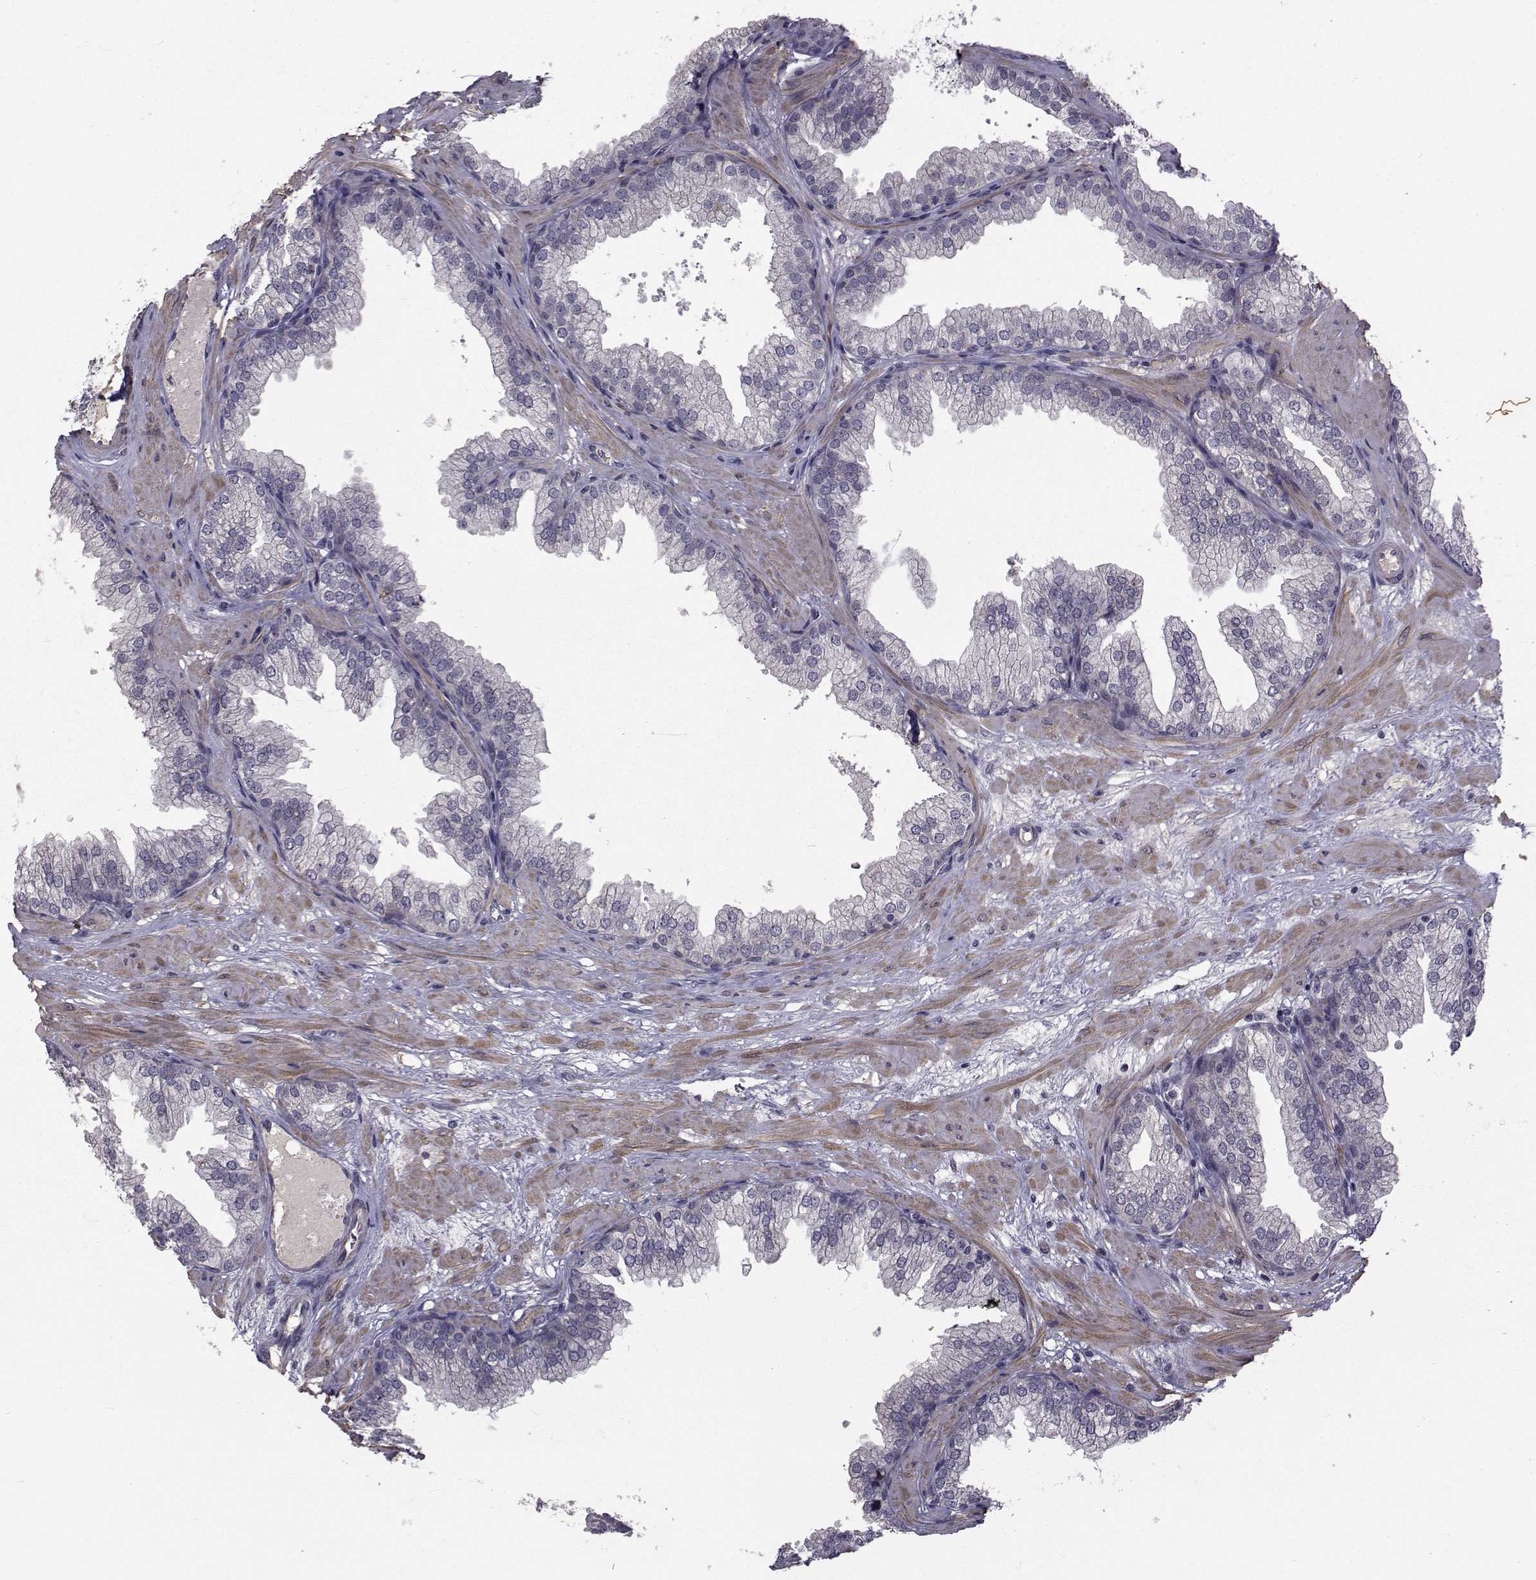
{"staining": {"intensity": "negative", "quantity": "none", "location": "none"}, "tissue": "prostate", "cell_type": "Glandular cells", "image_type": "normal", "snomed": [{"axis": "morphology", "description": "Normal tissue, NOS"}, {"axis": "topography", "description": "Prostate"}], "caption": "This is an immunohistochemistry histopathology image of benign human prostate. There is no staining in glandular cells.", "gene": "FDXR", "patient": {"sex": "male", "age": 37}}